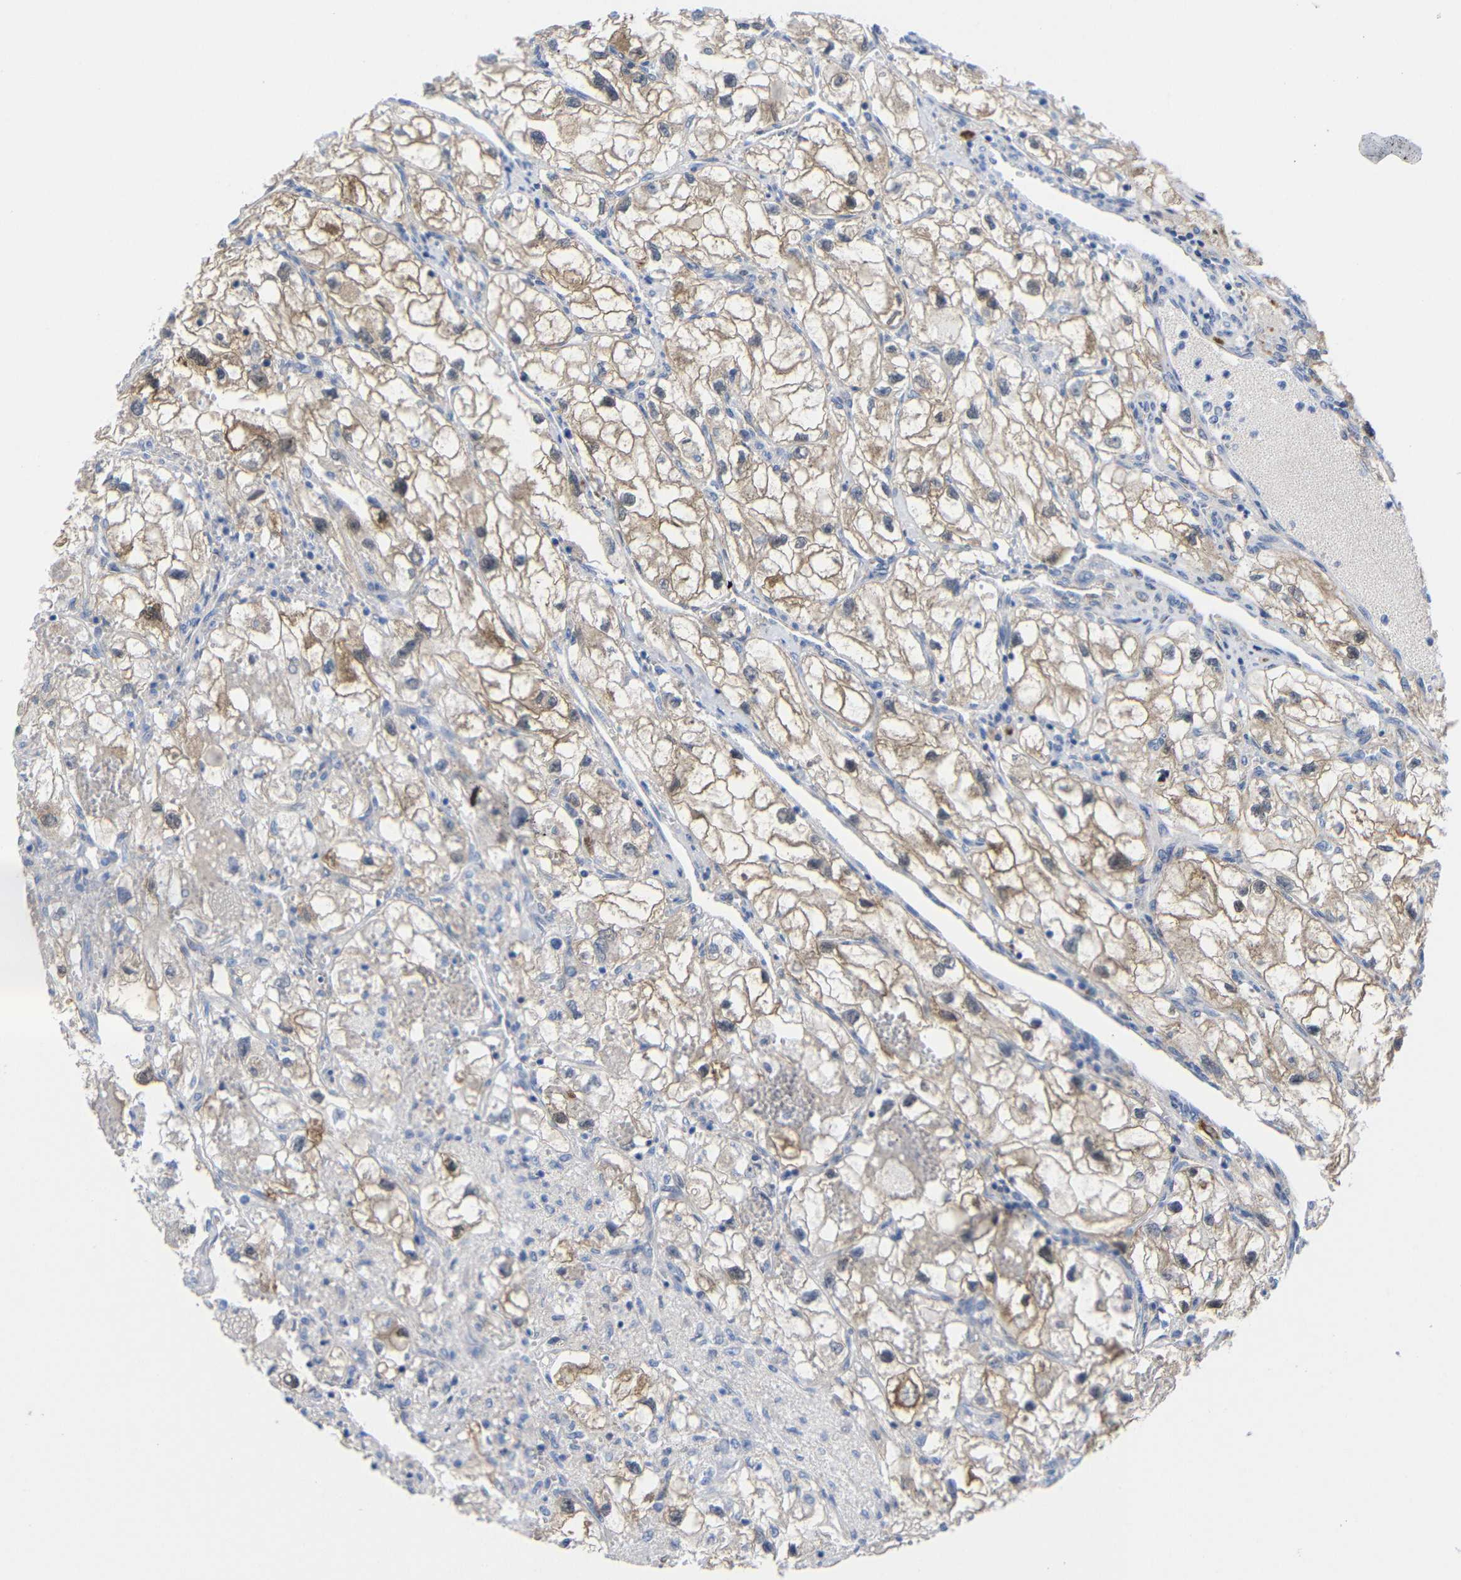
{"staining": {"intensity": "moderate", "quantity": ">75%", "location": "cytoplasmic/membranous"}, "tissue": "renal cancer", "cell_type": "Tumor cells", "image_type": "cancer", "snomed": [{"axis": "morphology", "description": "Adenocarcinoma, NOS"}, {"axis": "topography", "description": "Kidney"}], "caption": "A photomicrograph showing moderate cytoplasmic/membranous positivity in approximately >75% of tumor cells in renal cancer, as visualized by brown immunohistochemical staining.", "gene": "PEBP1", "patient": {"sex": "female", "age": 70}}